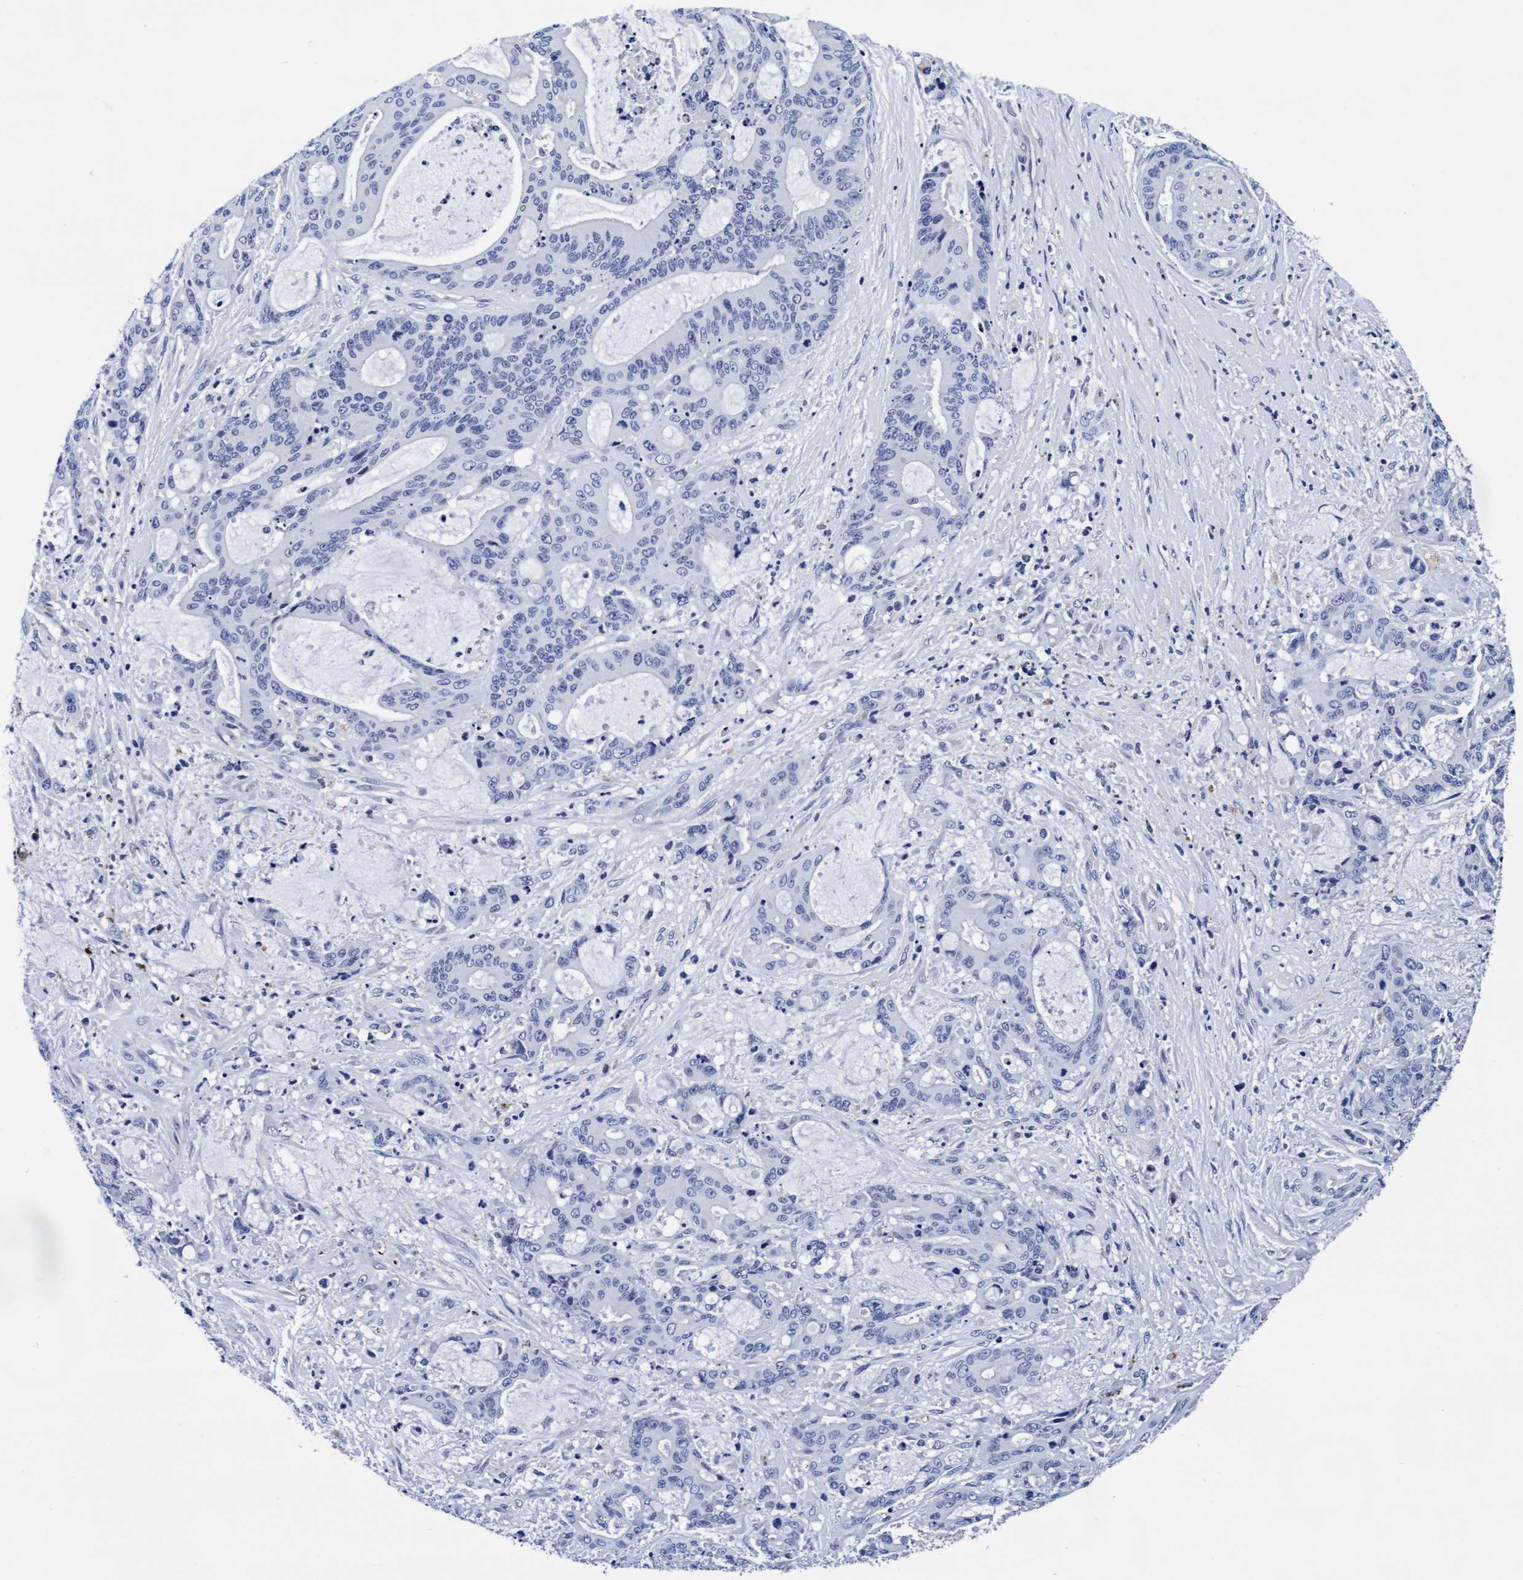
{"staining": {"intensity": "negative", "quantity": "none", "location": "none"}, "tissue": "liver cancer", "cell_type": "Tumor cells", "image_type": "cancer", "snomed": [{"axis": "morphology", "description": "Normal tissue, NOS"}, {"axis": "morphology", "description": "Cholangiocarcinoma"}, {"axis": "topography", "description": "Liver"}, {"axis": "topography", "description": "Peripheral nerve tissue"}], "caption": "DAB (3,3'-diaminobenzidine) immunohistochemical staining of liver cancer (cholangiocarcinoma) demonstrates no significant staining in tumor cells. (DAB immunohistochemistry (IHC) with hematoxylin counter stain).", "gene": "ARSG", "patient": {"sex": "female", "age": 73}}